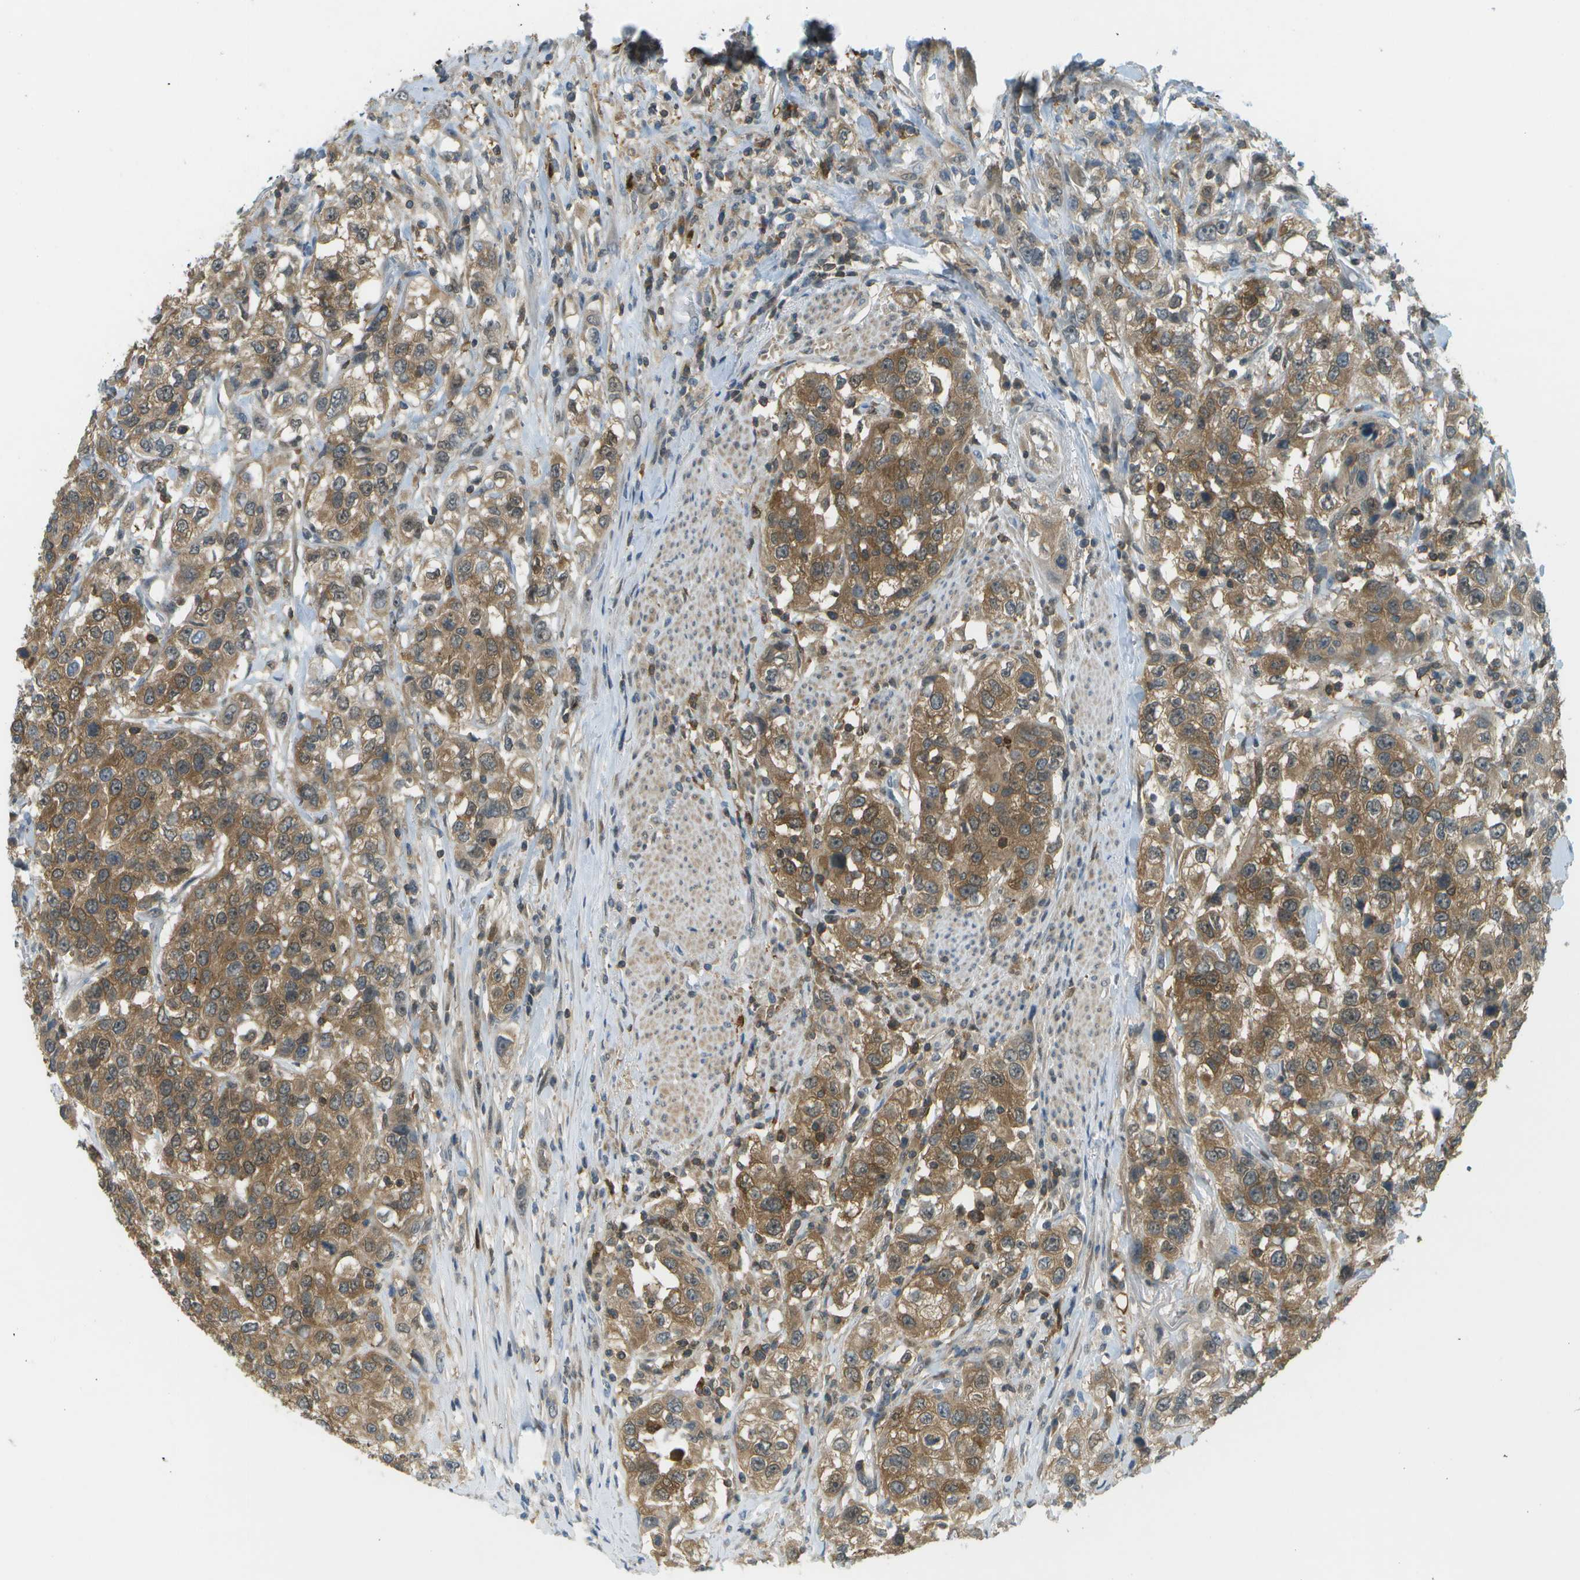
{"staining": {"intensity": "moderate", "quantity": ">75%", "location": "cytoplasmic/membranous"}, "tissue": "urothelial cancer", "cell_type": "Tumor cells", "image_type": "cancer", "snomed": [{"axis": "morphology", "description": "Urothelial carcinoma, High grade"}, {"axis": "topography", "description": "Urinary bladder"}], "caption": "Human urothelial cancer stained with a protein marker displays moderate staining in tumor cells.", "gene": "CDH23", "patient": {"sex": "female", "age": 80}}